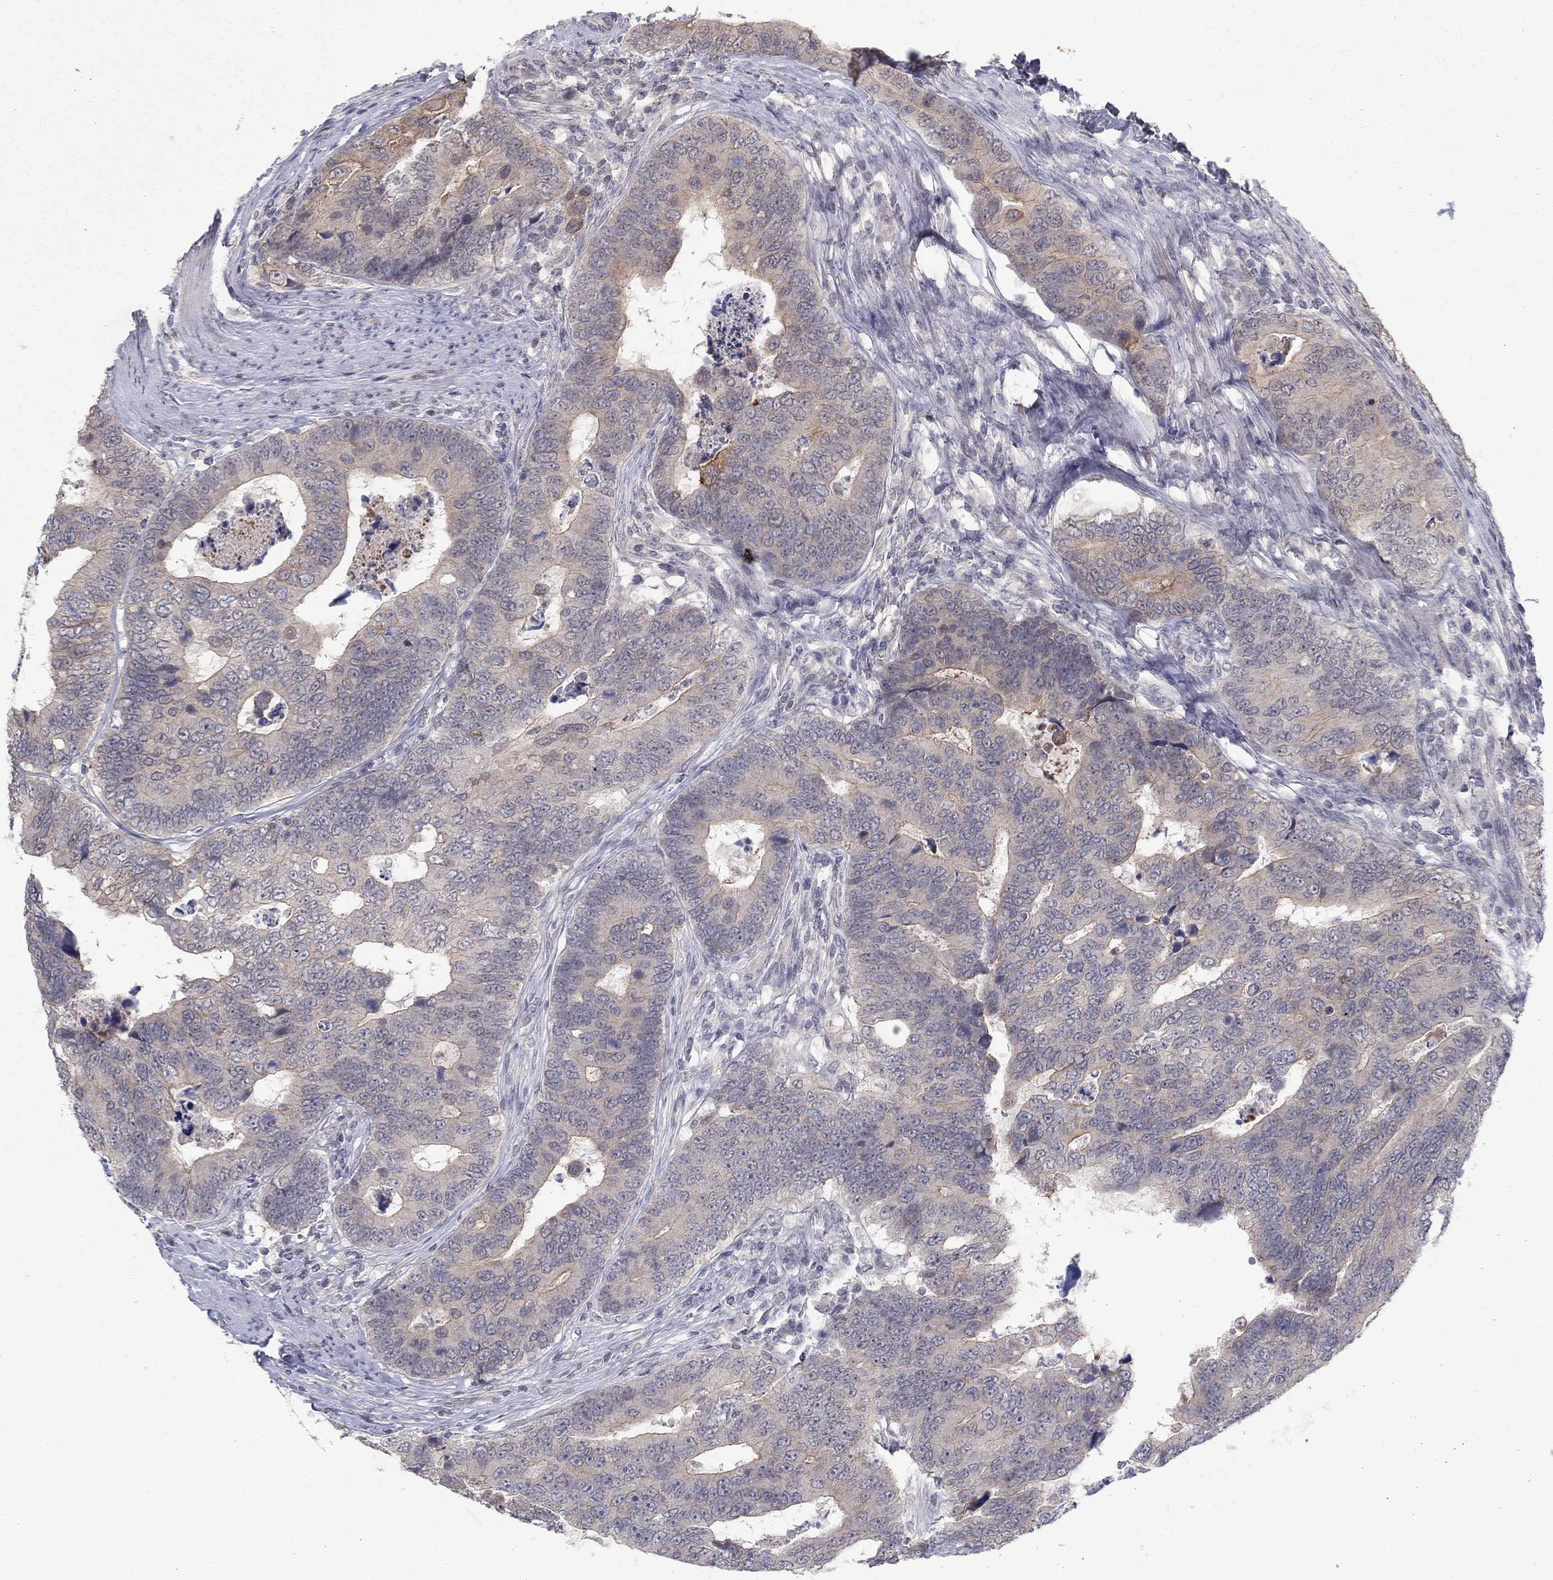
{"staining": {"intensity": "moderate", "quantity": "<25%", "location": "cytoplasmic/membranous"}, "tissue": "colorectal cancer", "cell_type": "Tumor cells", "image_type": "cancer", "snomed": [{"axis": "morphology", "description": "Adenocarcinoma, NOS"}, {"axis": "topography", "description": "Colon"}], "caption": "High-power microscopy captured an immunohistochemistry micrograph of colorectal cancer, revealing moderate cytoplasmic/membranous expression in approximately <25% of tumor cells.", "gene": "SLC22A2", "patient": {"sex": "female", "age": 72}}